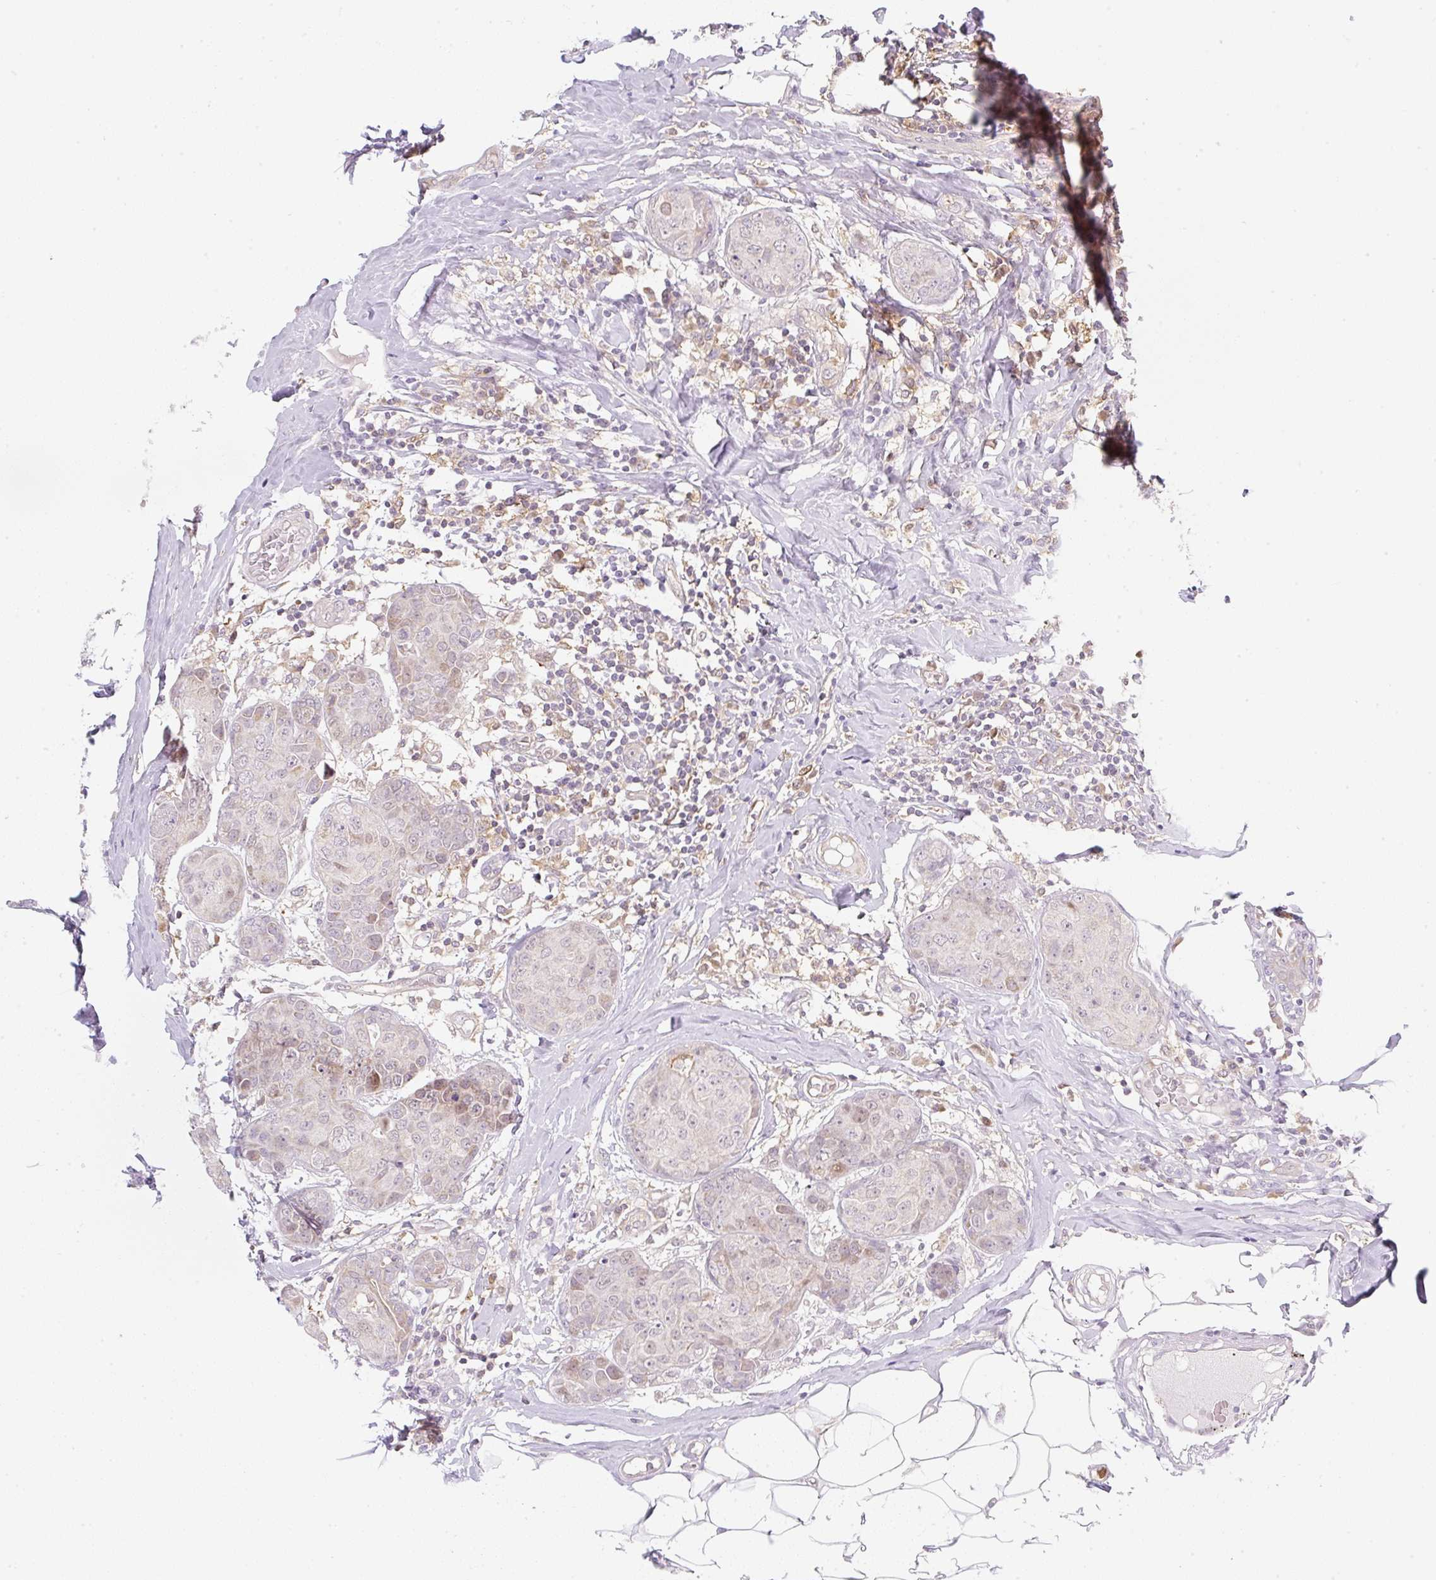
{"staining": {"intensity": "weak", "quantity": "<25%", "location": "cytoplasmic/membranous,nuclear"}, "tissue": "breast cancer", "cell_type": "Tumor cells", "image_type": "cancer", "snomed": [{"axis": "morphology", "description": "Duct carcinoma"}, {"axis": "topography", "description": "Breast"}], "caption": "Tumor cells are negative for brown protein staining in breast infiltrating ductal carcinoma. (Brightfield microscopy of DAB (3,3'-diaminobenzidine) immunohistochemistry (IHC) at high magnification).", "gene": "OMA1", "patient": {"sex": "female", "age": 43}}